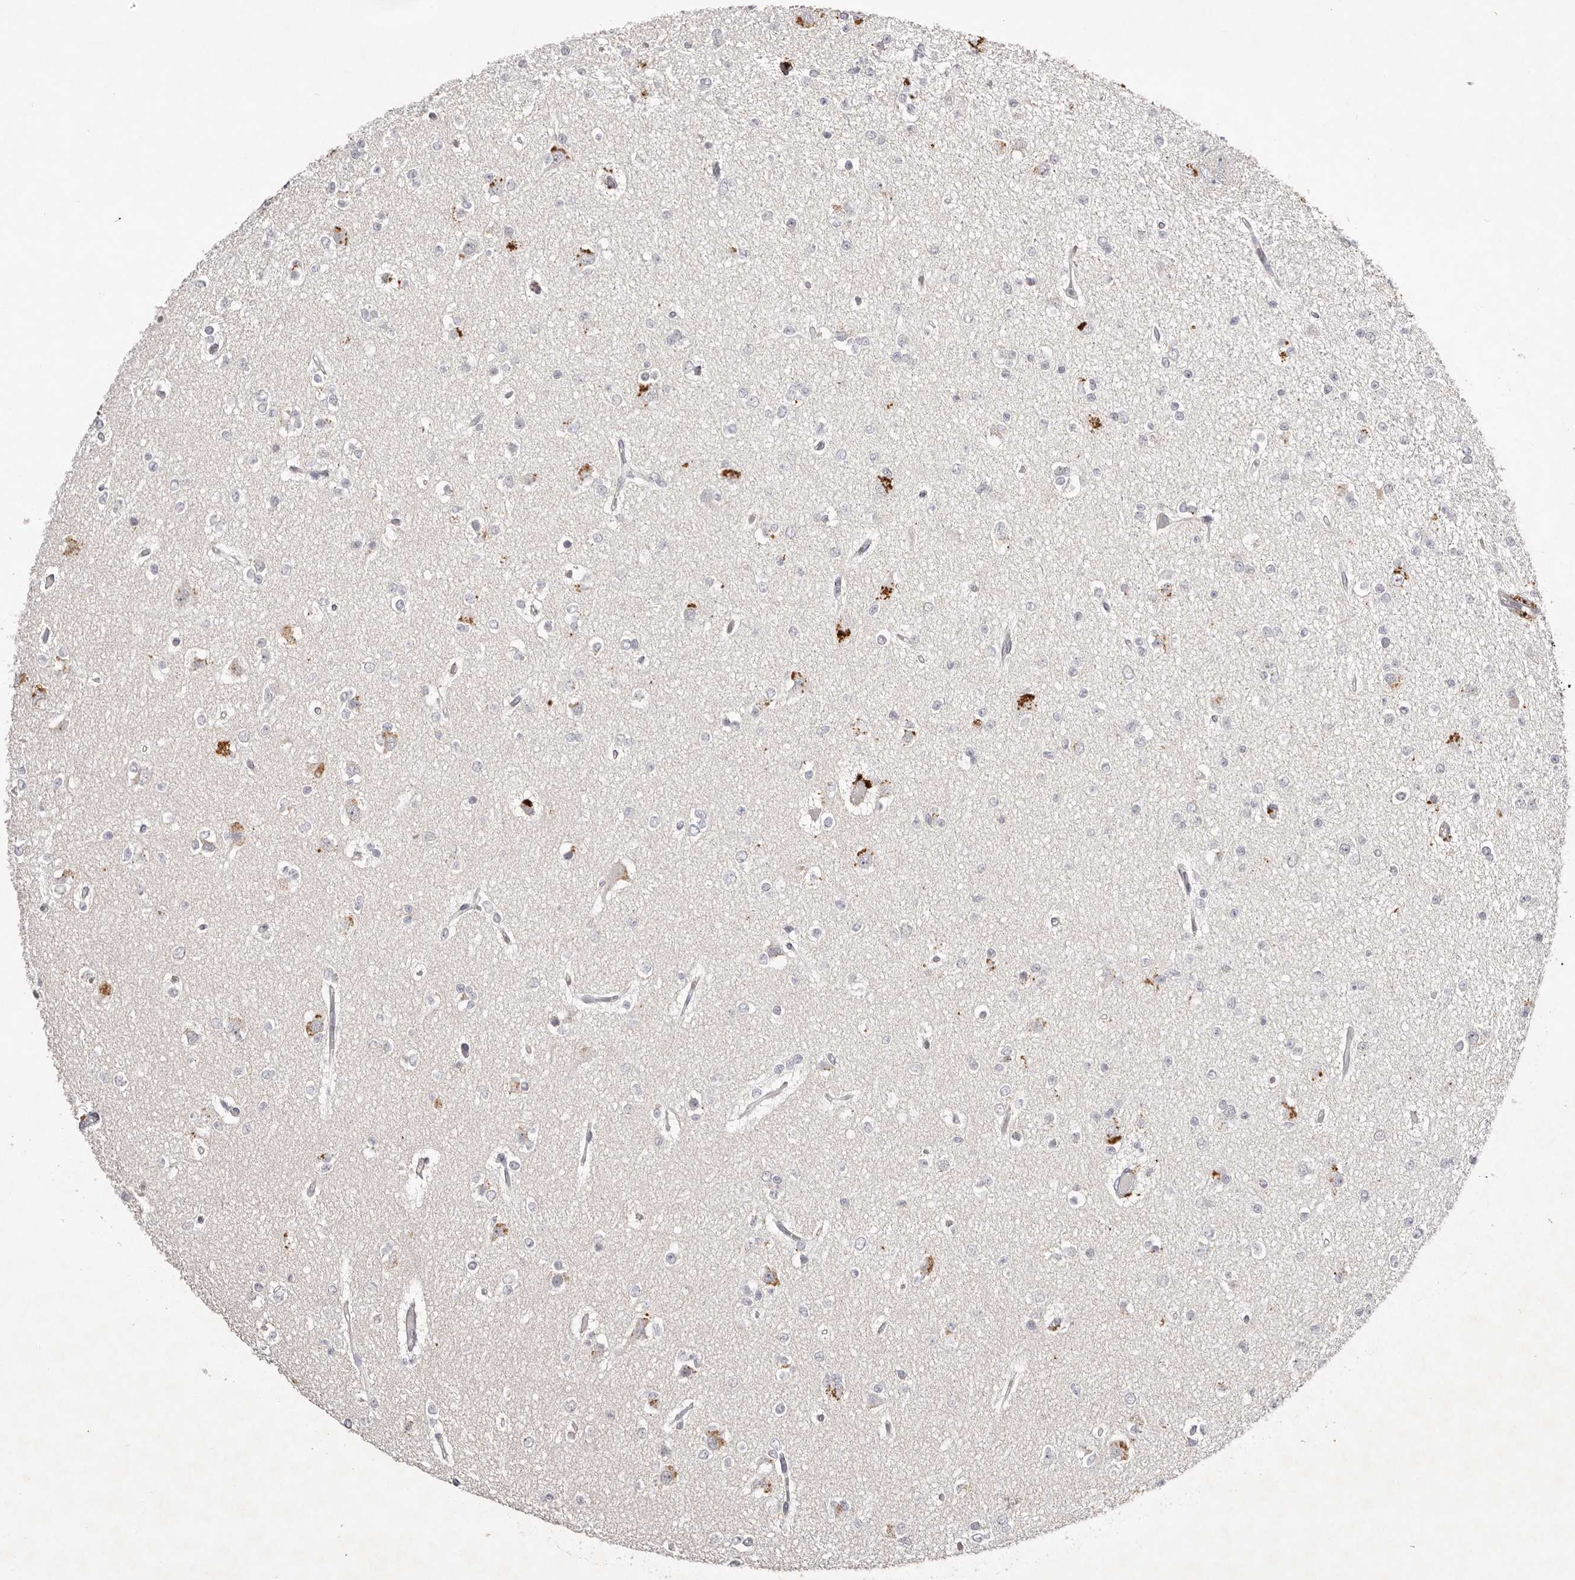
{"staining": {"intensity": "negative", "quantity": "none", "location": "none"}, "tissue": "glioma", "cell_type": "Tumor cells", "image_type": "cancer", "snomed": [{"axis": "morphology", "description": "Glioma, malignant, Low grade"}, {"axis": "topography", "description": "Brain"}], "caption": "IHC histopathology image of human malignant low-grade glioma stained for a protein (brown), which reveals no staining in tumor cells.", "gene": "SCUBE2", "patient": {"sex": "female", "age": 22}}